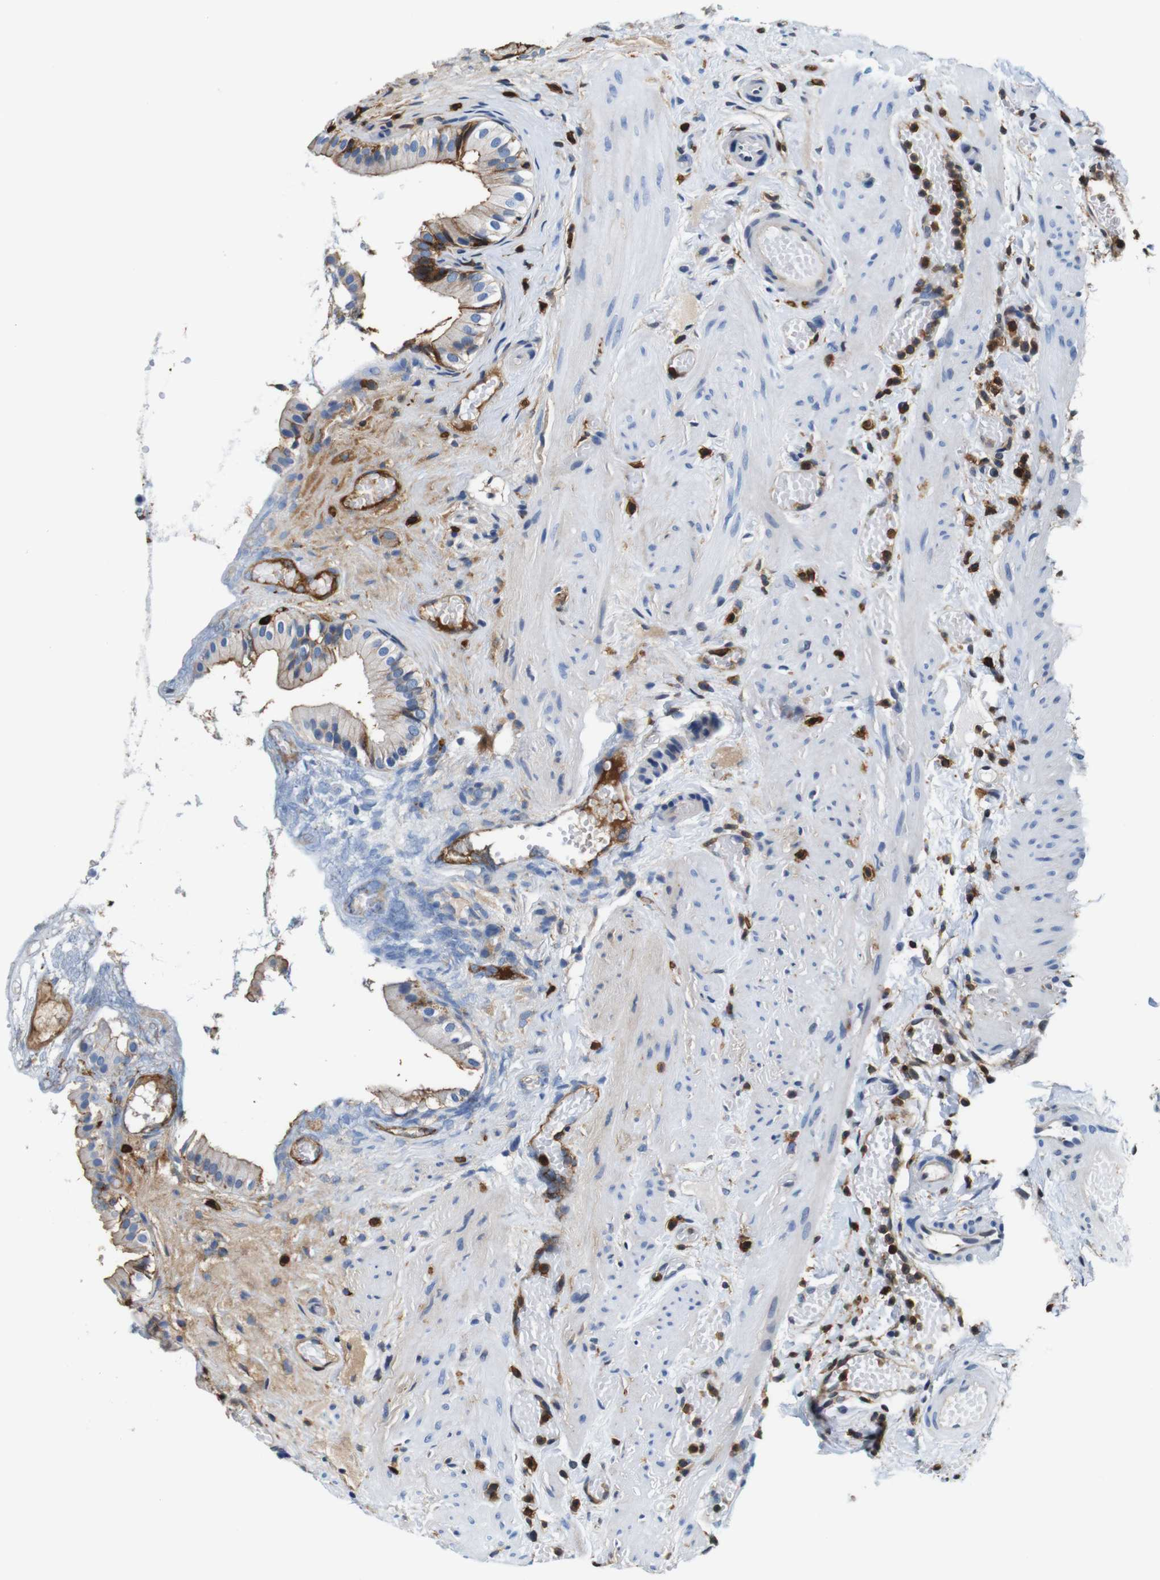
{"staining": {"intensity": "weak", "quantity": "25%-75%", "location": "cytoplasmic/membranous"}, "tissue": "gallbladder", "cell_type": "Glandular cells", "image_type": "normal", "snomed": [{"axis": "morphology", "description": "Normal tissue, NOS"}, {"axis": "topography", "description": "Gallbladder"}], "caption": "Benign gallbladder shows weak cytoplasmic/membranous positivity in about 25%-75% of glandular cells The protein is stained brown, and the nuclei are stained in blue (DAB IHC with brightfield microscopy, high magnification)..", "gene": "ANXA1", "patient": {"sex": "female", "age": 26}}